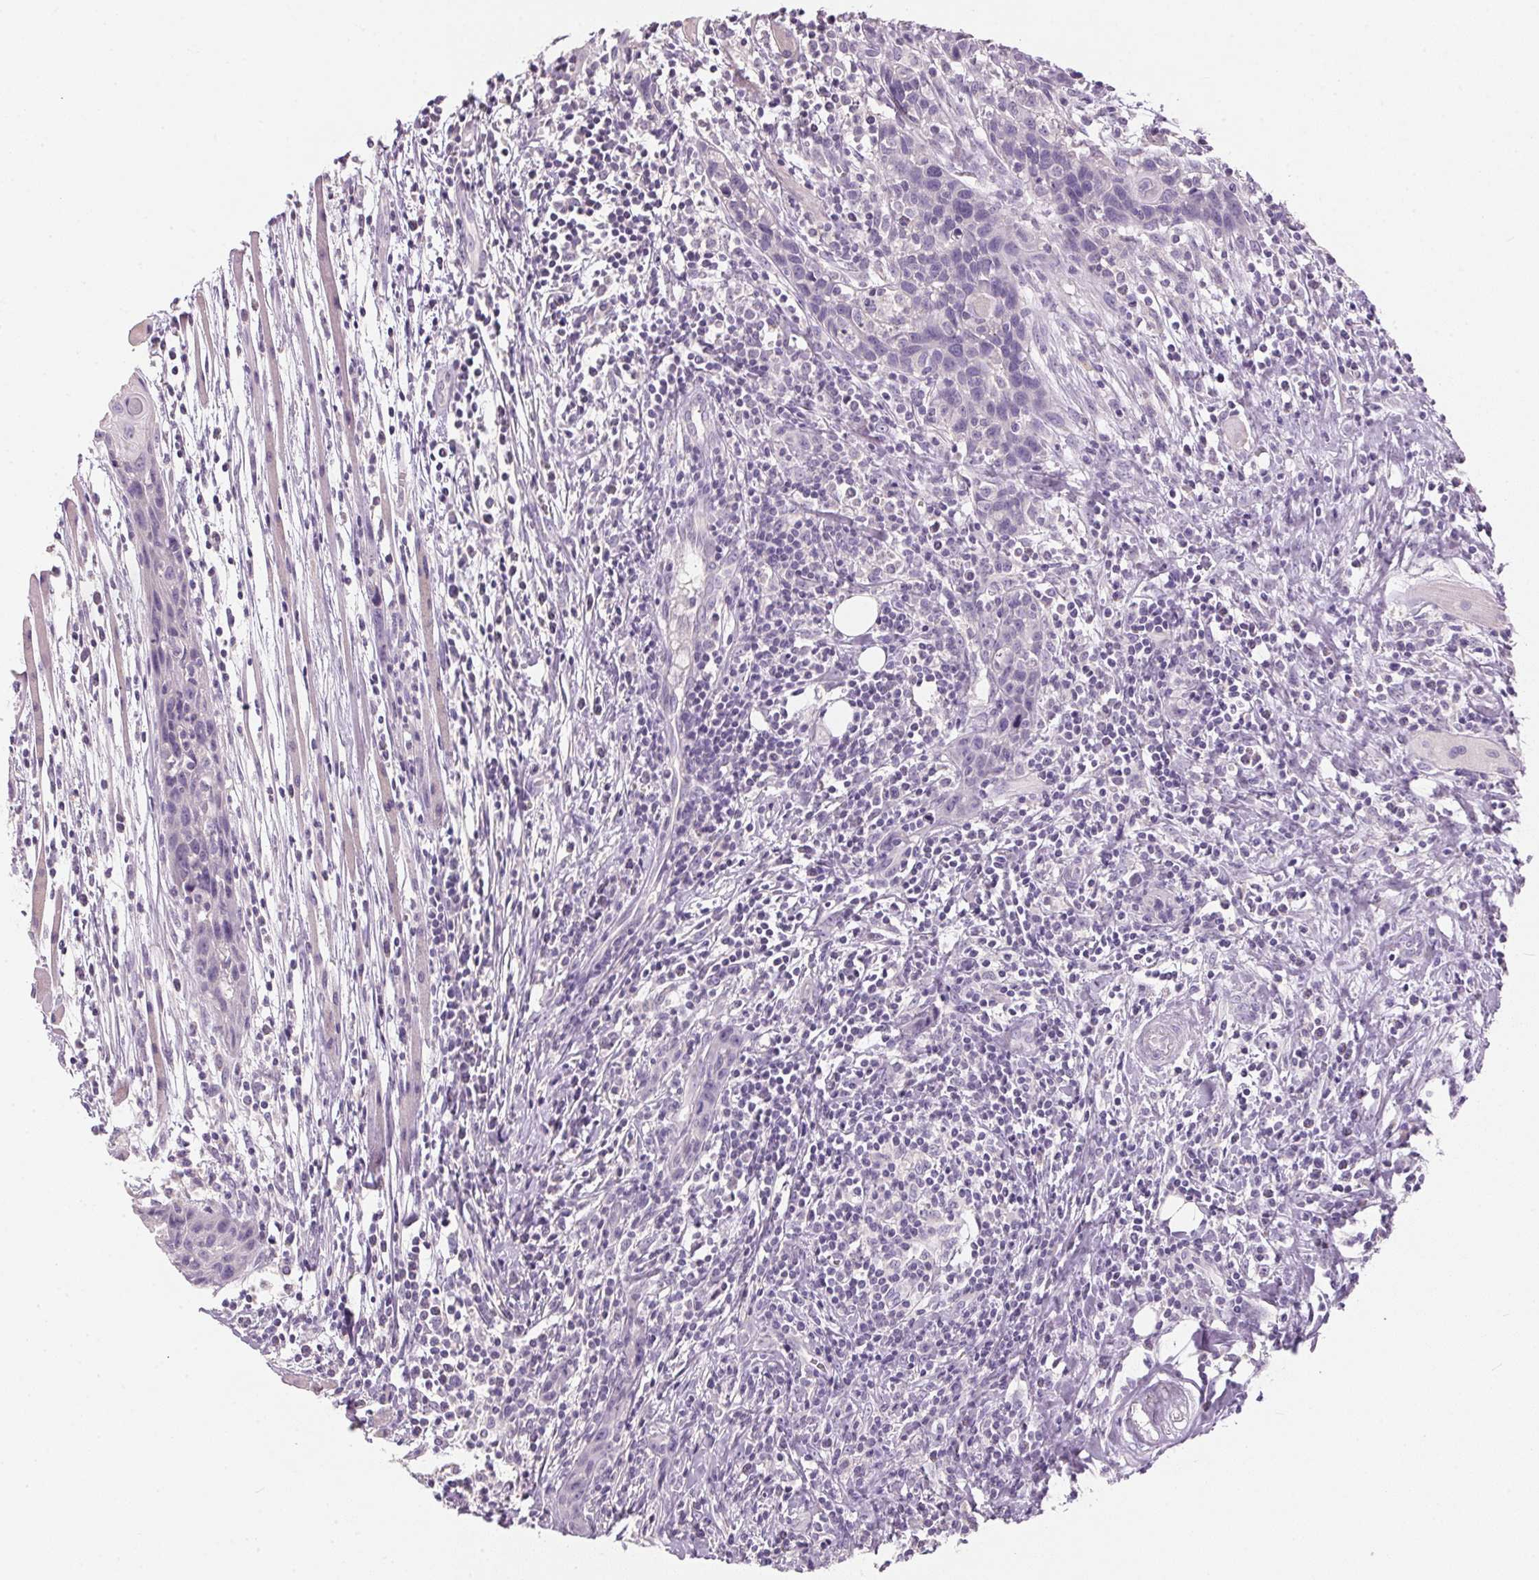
{"staining": {"intensity": "negative", "quantity": "none", "location": "none"}, "tissue": "head and neck cancer", "cell_type": "Tumor cells", "image_type": "cancer", "snomed": [{"axis": "morphology", "description": "Squamous cell carcinoma, NOS"}, {"axis": "topography", "description": "Oral tissue"}, {"axis": "topography", "description": "Head-Neck"}], "caption": "Tumor cells are negative for protein expression in human head and neck squamous cell carcinoma.", "gene": "HSD17B1", "patient": {"sex": "male", "age": 58}}